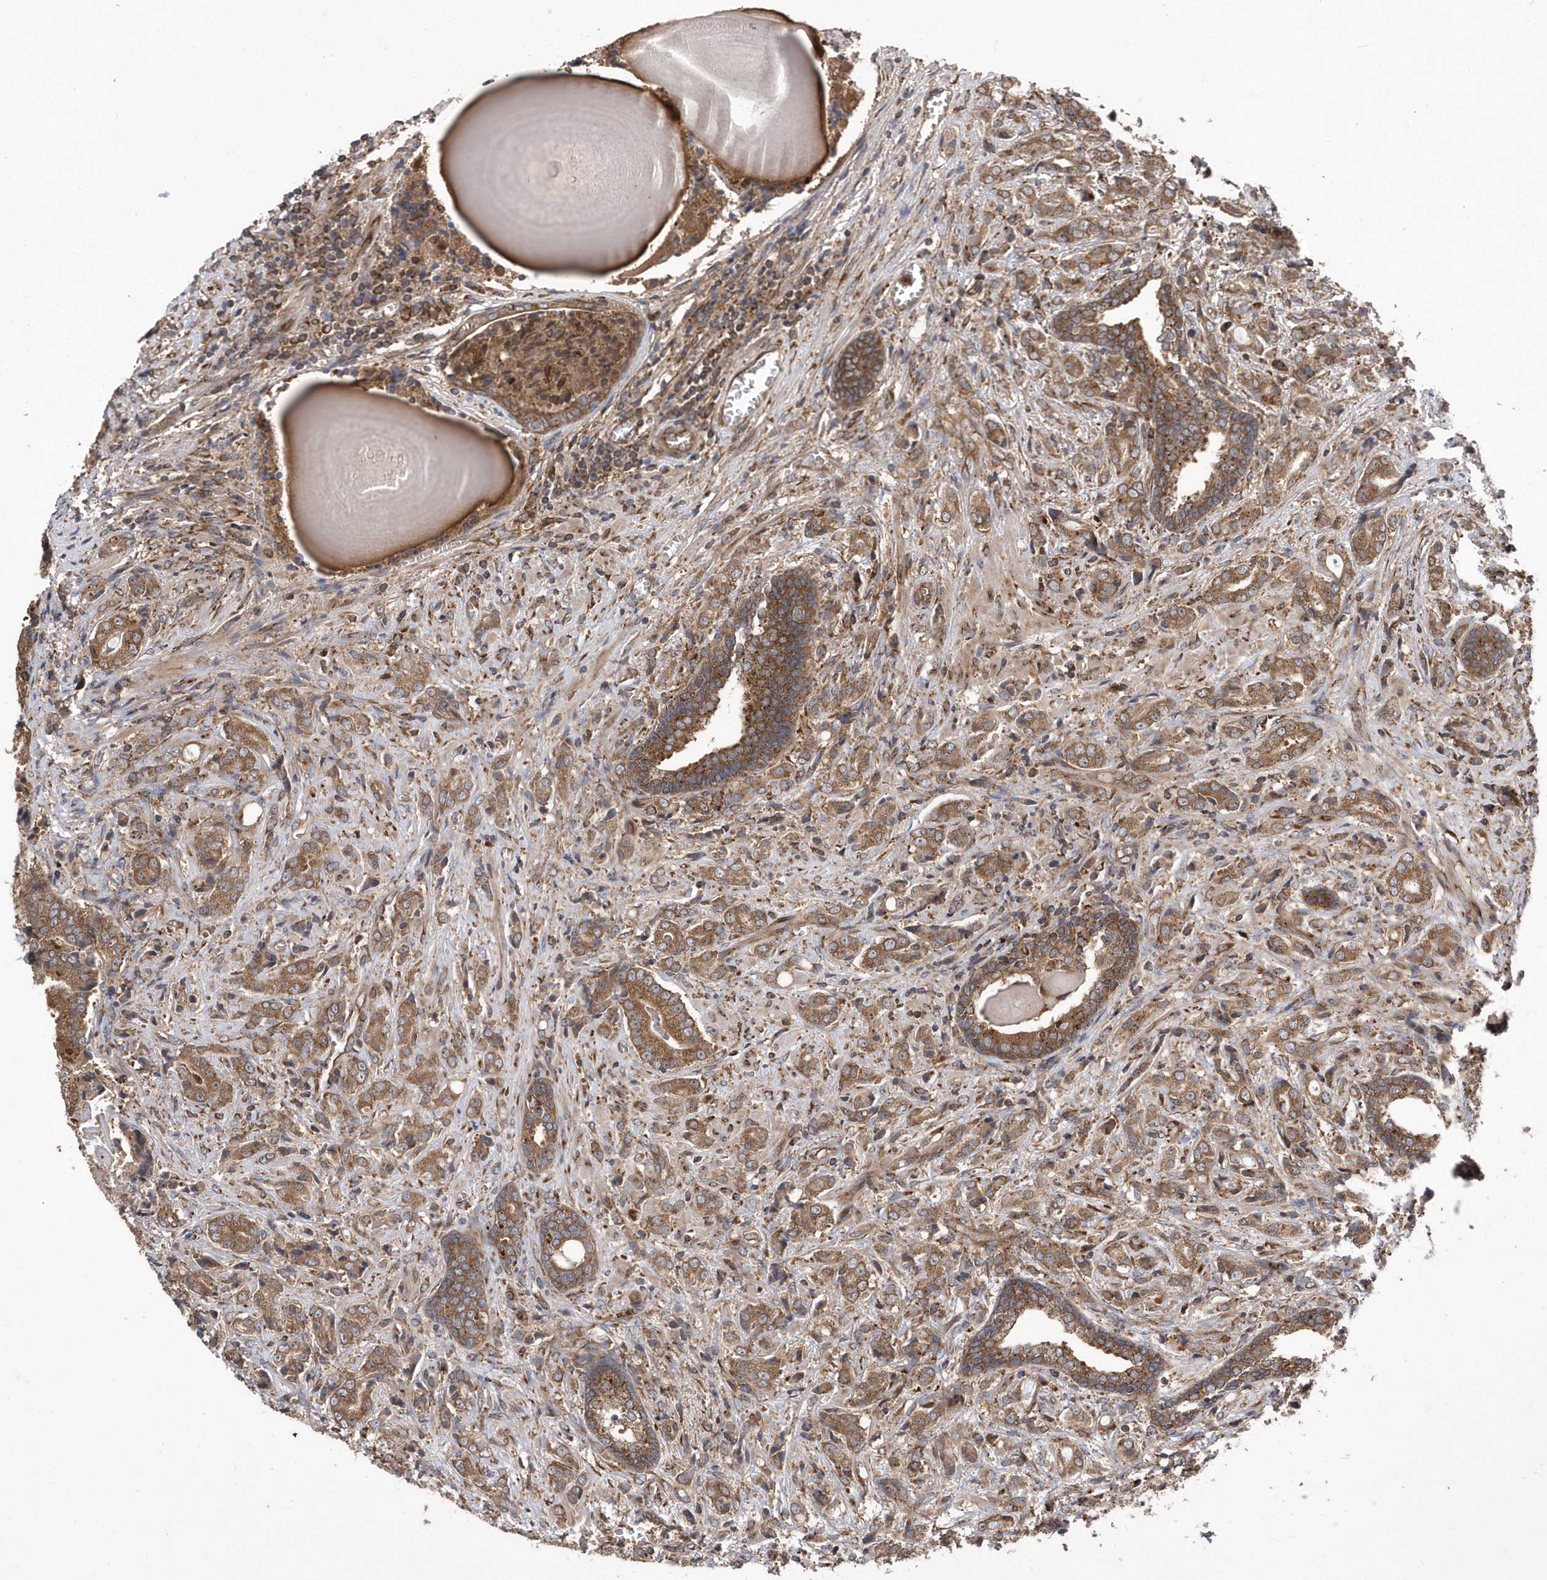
{"staining": {"intensity": "moderate", "quantity": ">75%", "location": "cytoplasmic/membranous"}, "tissue": "prostate cancer", "cell_type": "Tumor cells", "image_type": "cancer", "snomed": [{"axis": "morphology", "description": "Adenocarcinoma, High grade"}, {"axis": "topography", "description": "Prostate"}], "caption": "This histopathology image reveals immunohistochemistry staining of prostate adenocarcinoma (high-grade), with medium moderate cytoplasmic/membranous expression in approximately >75% of tumor cells.", "gene": "WASHC5", "patient": {"sex": "male", "age": 57}}